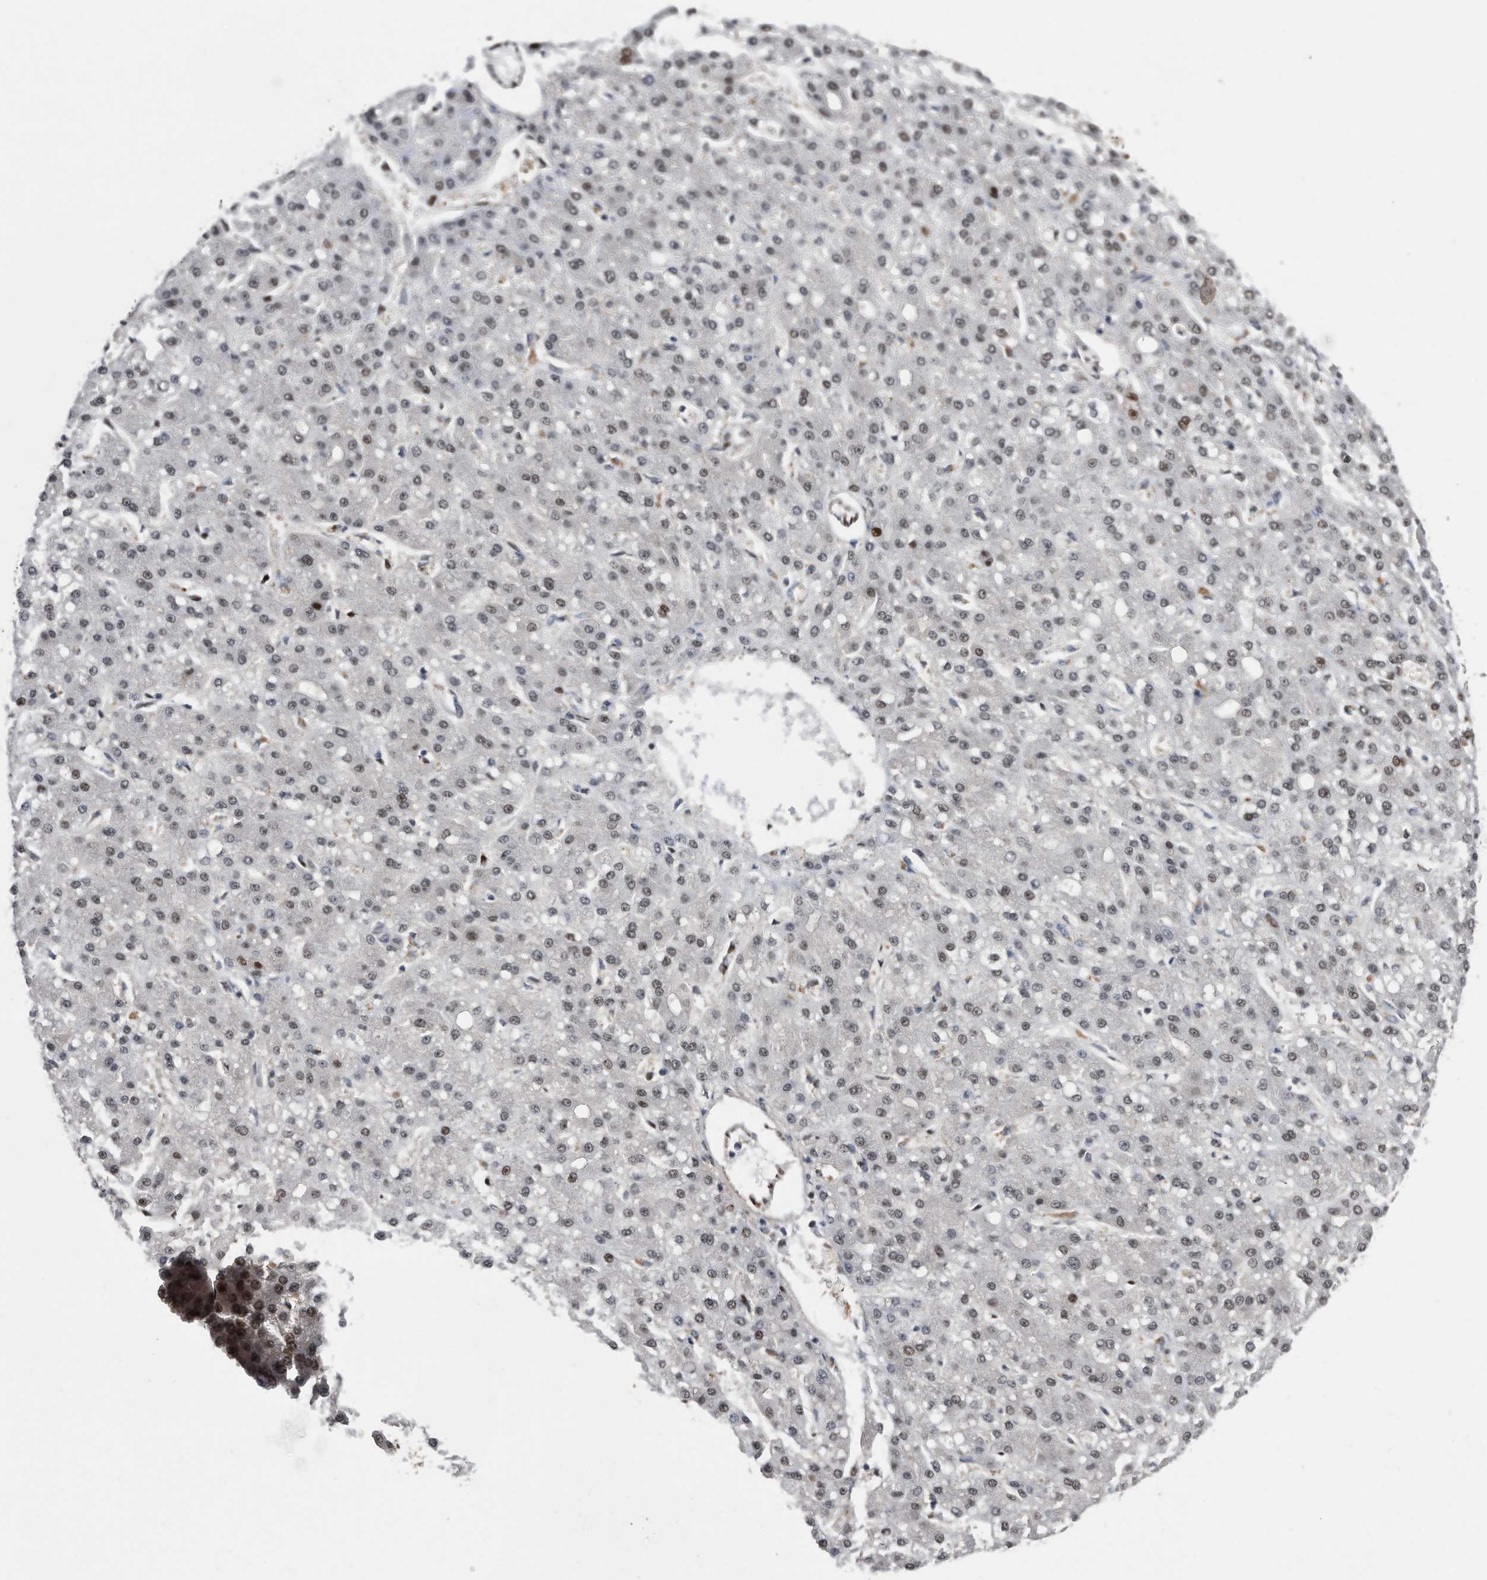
{"staining": {"intensity": "moderate", "quantity": "<25%", "location": "nuclear"}, "tissue": "liver cancer", "cell_type": "Tumor cells", "image_type": "cancer", "snomed": [{"axis": "morphology", "description": "Carcinoma, Hepatocellular, NOS"}, {"axis": "topography", "description": "Liver"}], "caption": "Approximately <25% of tumor cells in human liver hepatocellular carcinoma exhibit moderate nuclear protein positivity as visualized by brown immunohistochemical staining.", "gene": "RAD23B", "patient": {"sex": "male", "age": 67}}